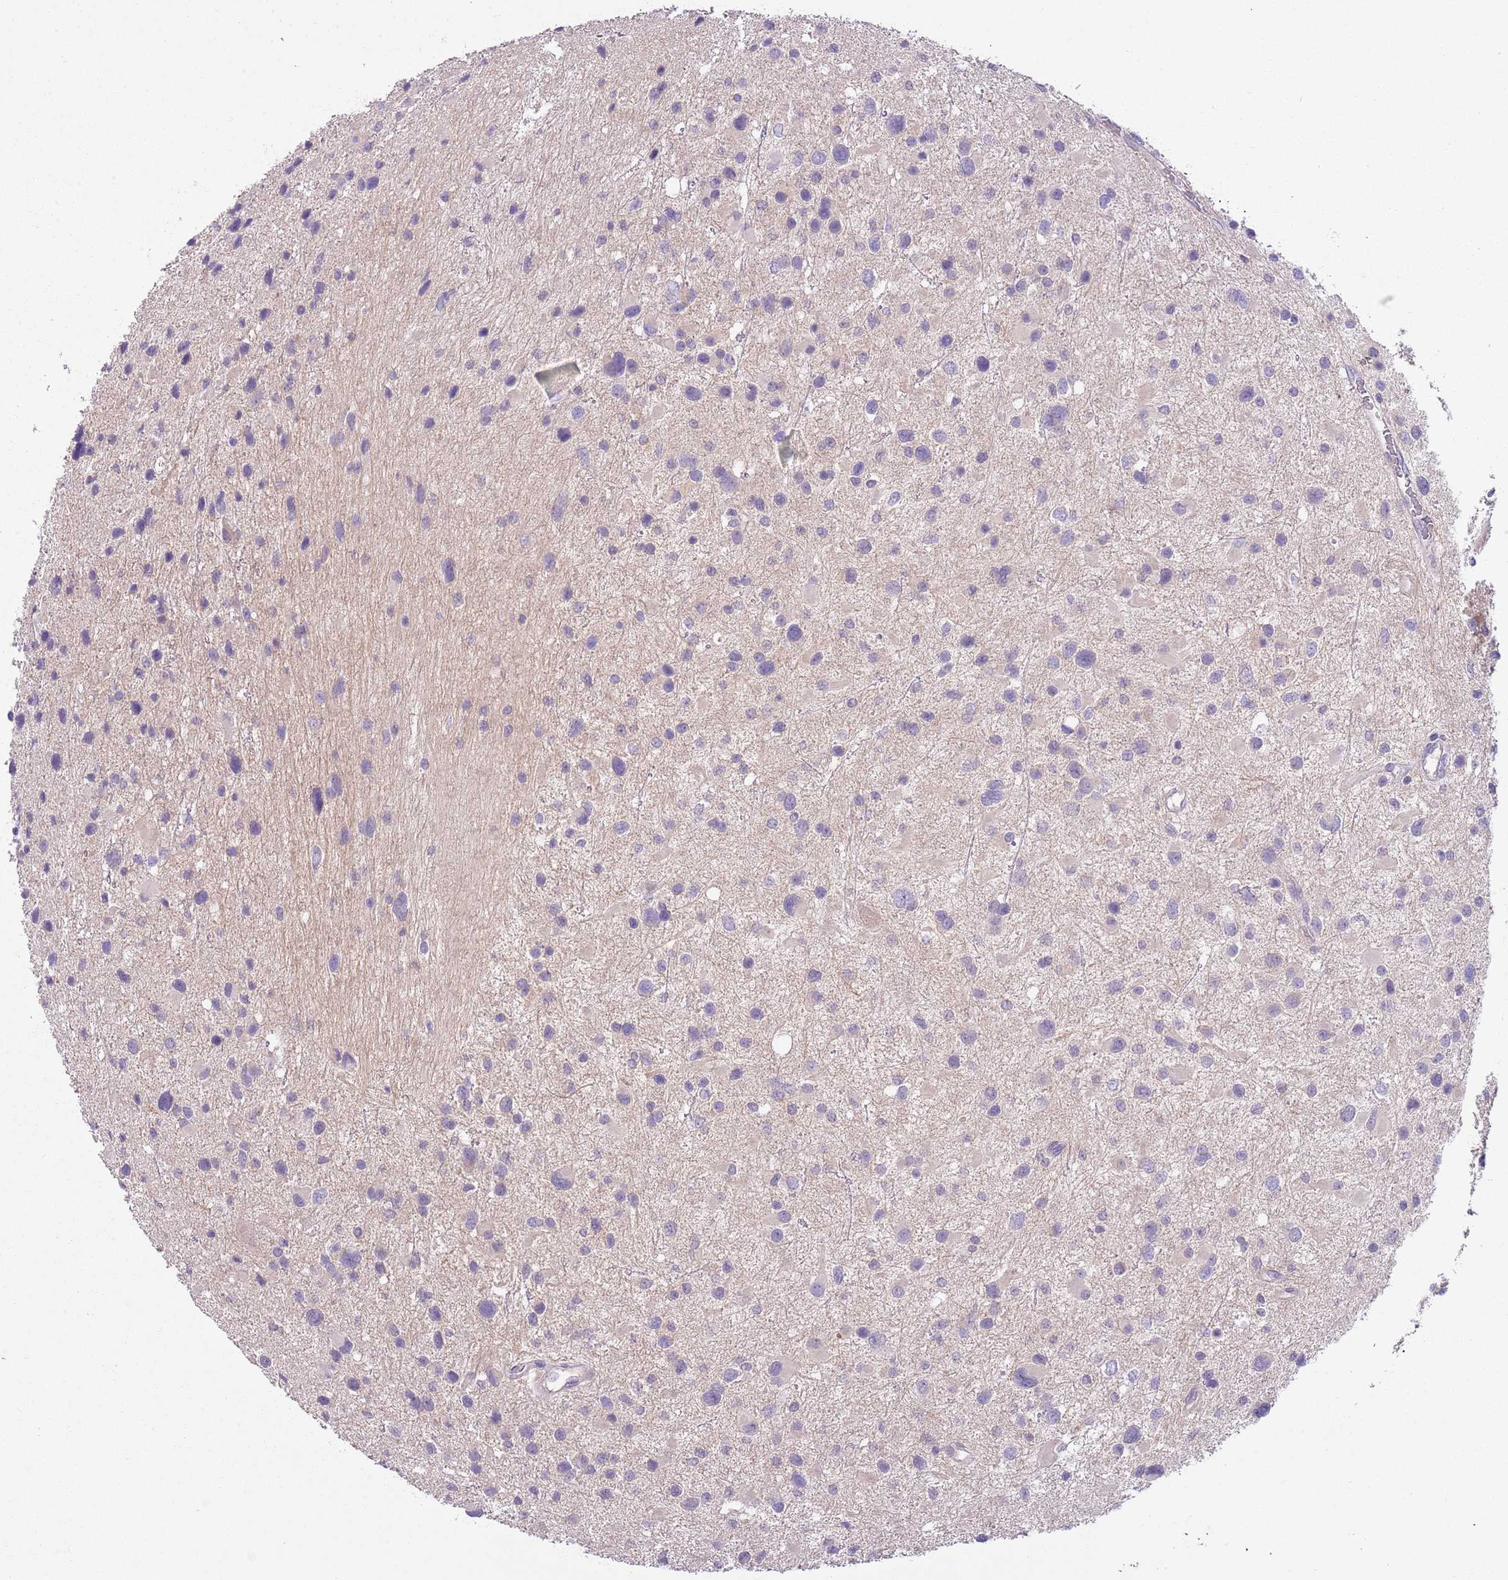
{"staining": {"intensity": "negative", "quantity": "none", "location": "none"}, "tissue": "glioma", "cell_type": "Tumor cells", "image_type": "cancer", "snomed": [{"axis": "morphology", "description": "Glioma, malignant, Low grade"}, {"axis": "topography", "description": "Brain"}], "caption": "There is no significant expression in tumor cells of malignant low-grade glioma.", "gene": "HES3", "patient": {"sex": "female", "age": 32}}